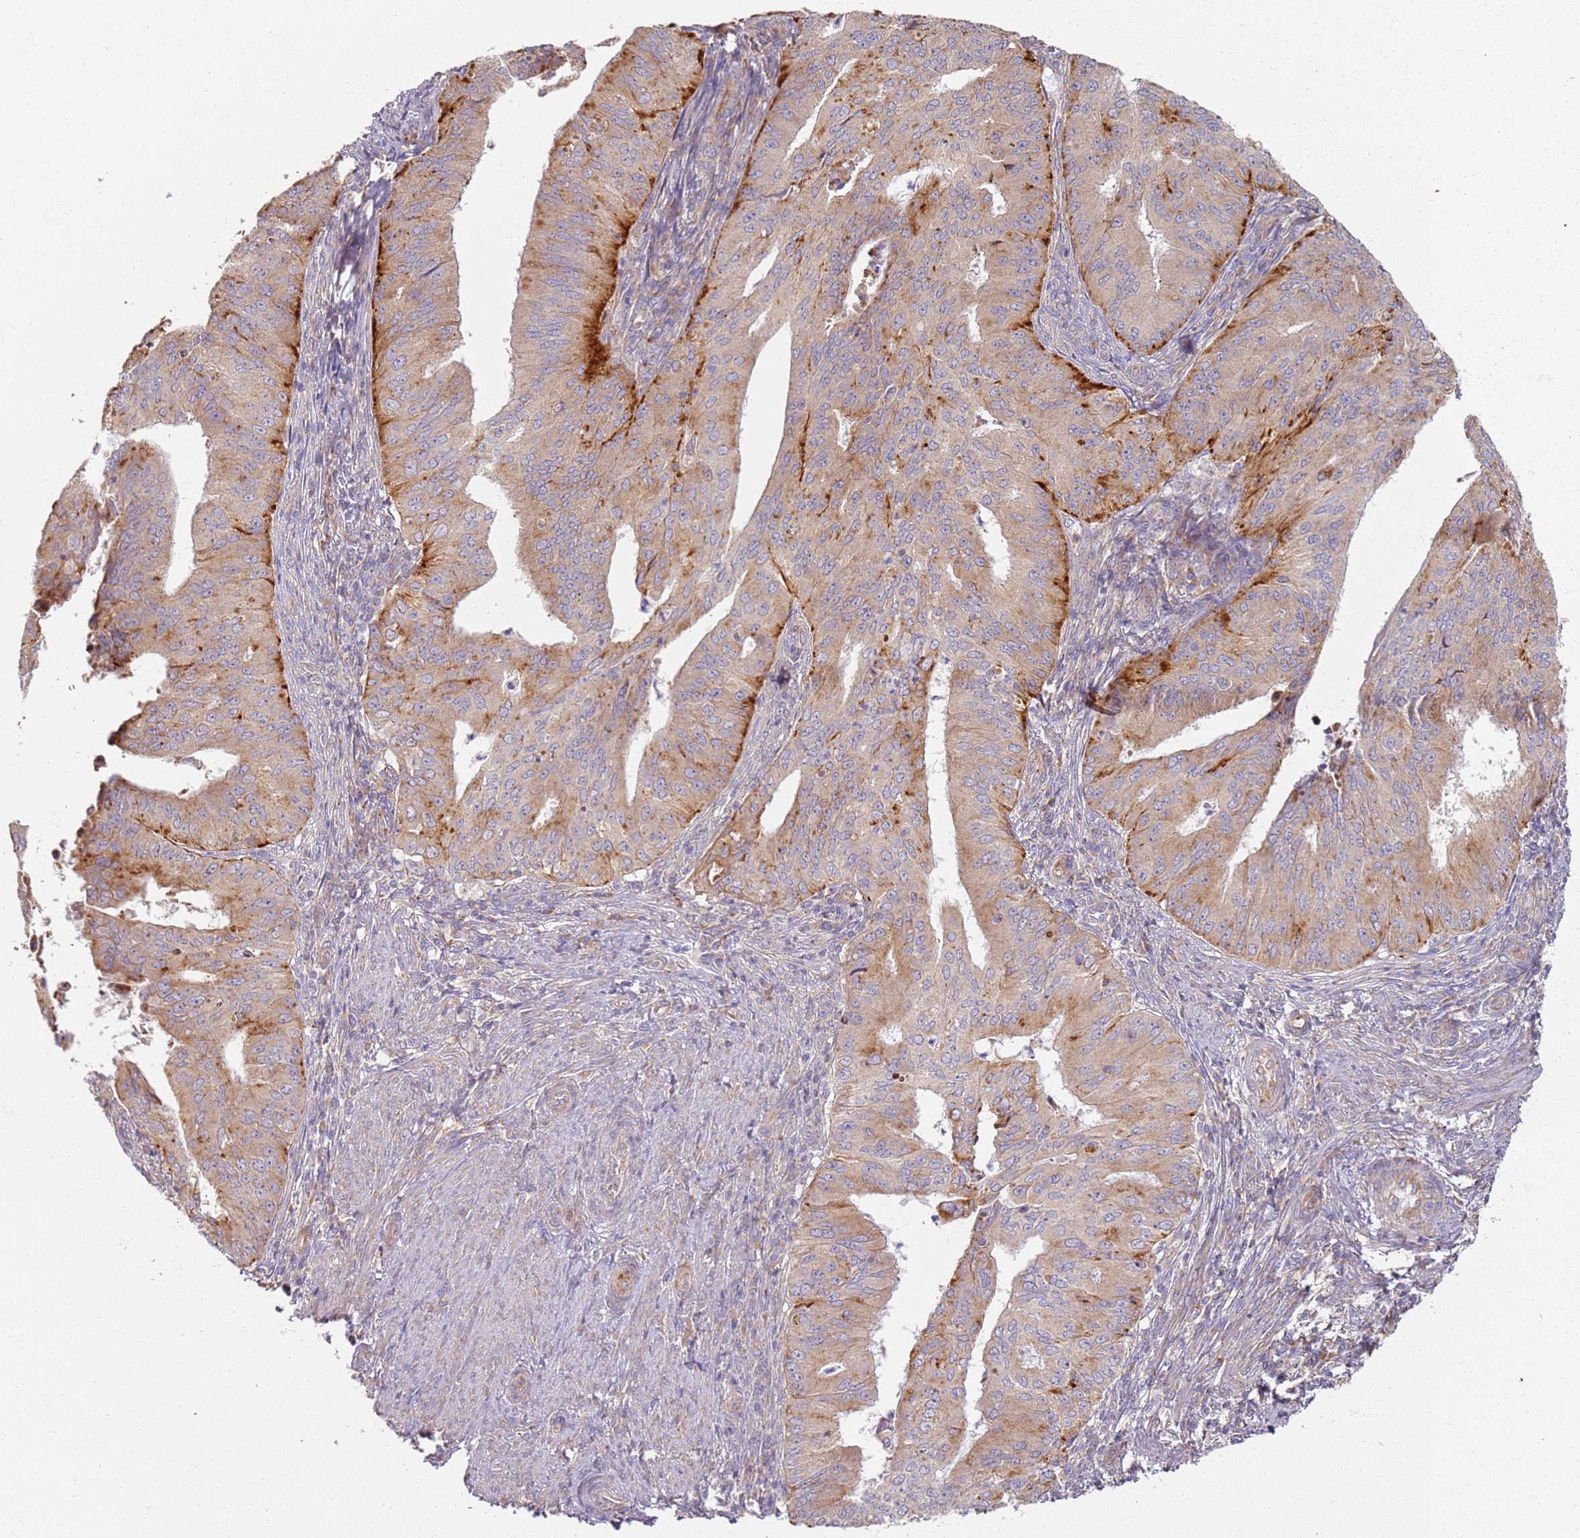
{"staining": {"intensity": "moderate", "quantity": "25%-75%", "location": "cytoplasmic/membranous"}, "tissue": "endometrial cancer", "cell_type": "Tumor cells", "image_type": "cancer", "snomed": [{"axis": "morphology", "description": "Adenocarcinoma, NOS"}, {"axis": "topography", "description": "Endometrium"}], "caption": "Endometrial adenocarcinoma stained for a protein (brown) demonstrates moderate cytoplasmic/membranous positive staining in about 25%-75% of tumor cells.", "gene": "PROKR2", "patient": {"sex": "female", "age": 50}}